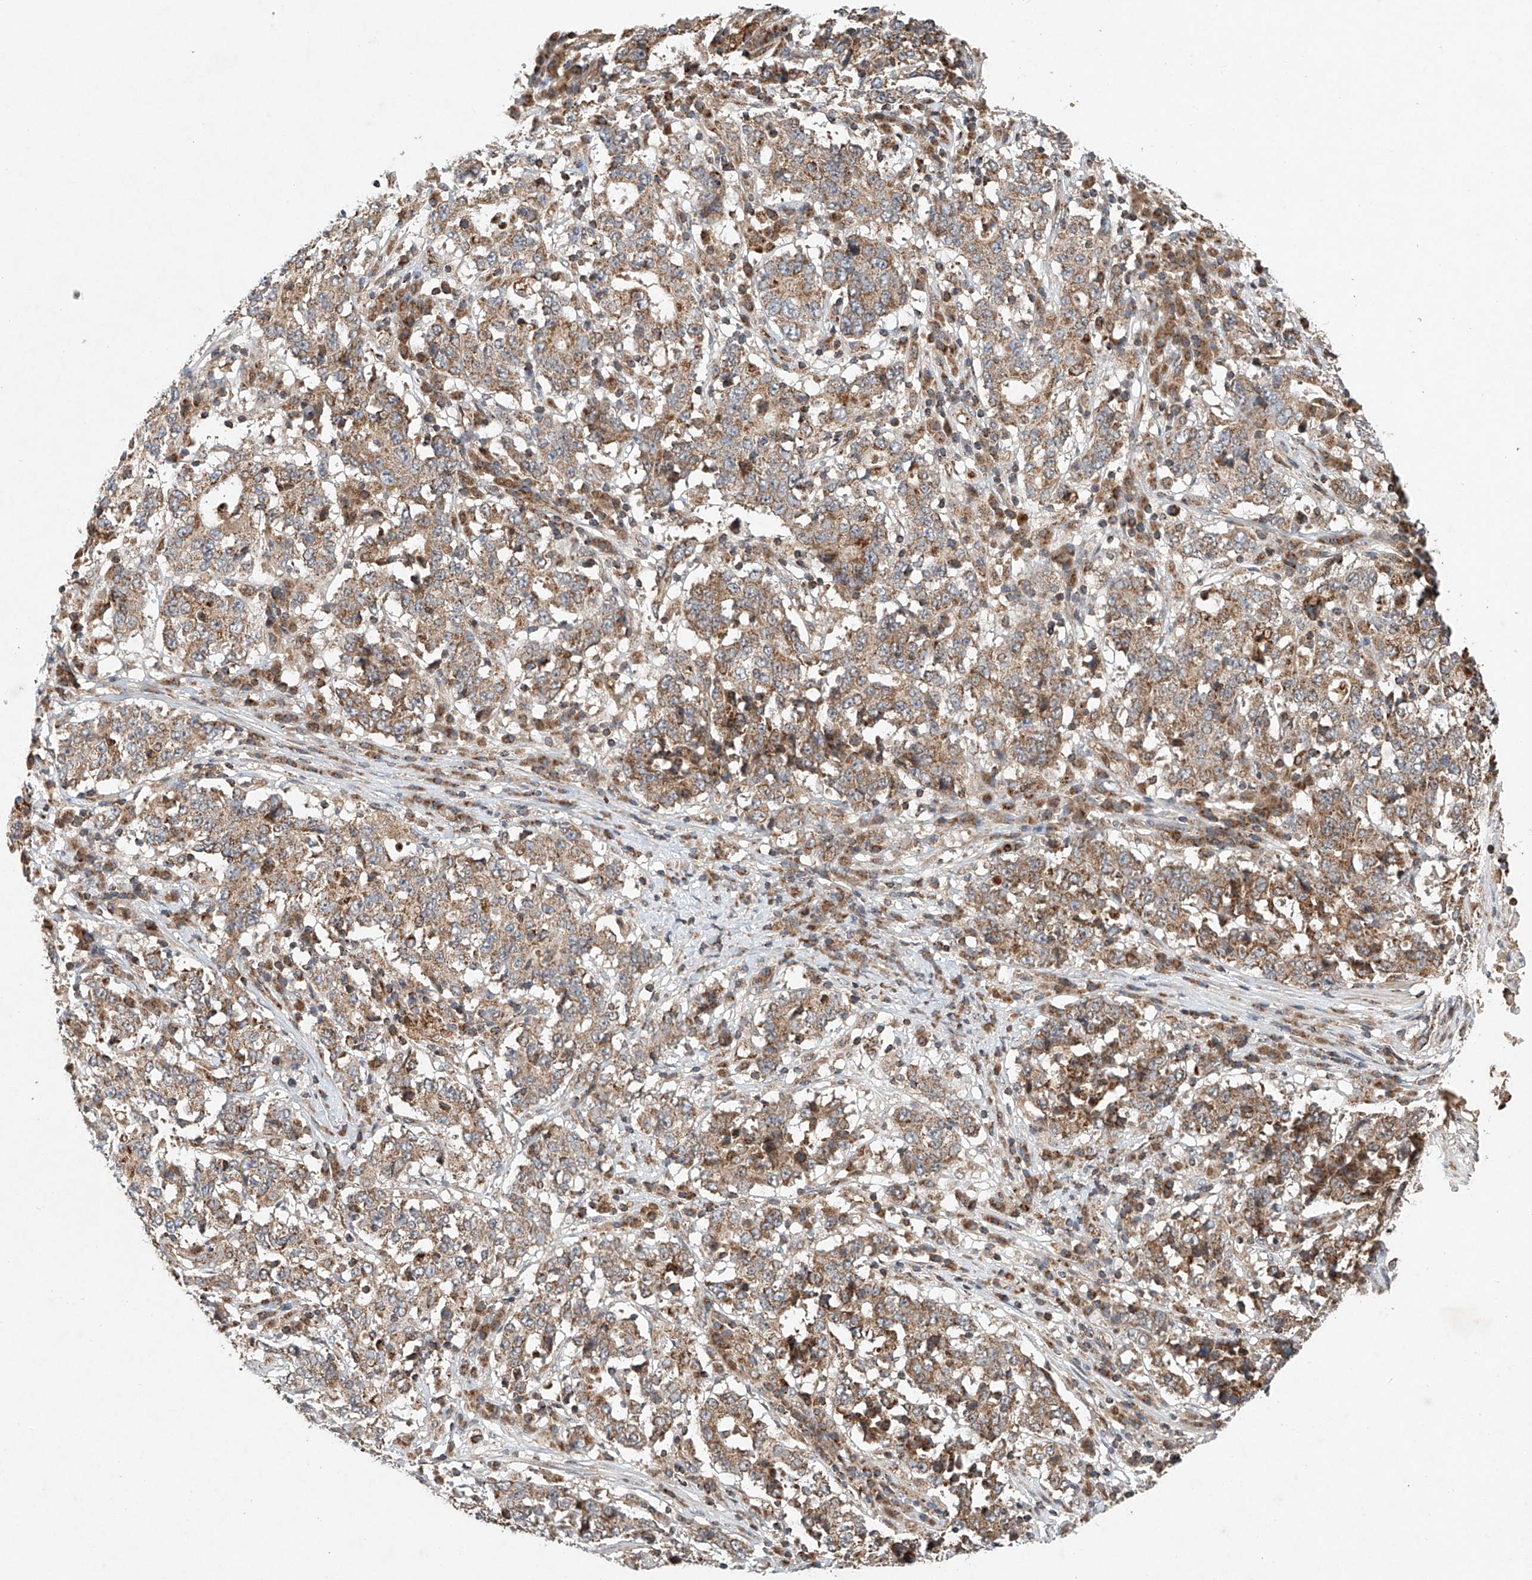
{"staining": {"intensity": "weak", "quantity": ">75%", "location": "cytoplasmic/membranous"}, "tissue": "stomach cancer", "cell_type": "Tumor cells", "image_type": "cancer", "snomed": [{"axis": "morphology", "description": "Adenocarcinoma, NOS"}, {"axis": "topography", "description": "Stomach"}], "caption": "A brown stain shows weak cytoplasmic/membranous expression of a protein in human stomach cancer tumor cells.", "gene": "DCAF11", "patient": {"sex": "male", "age": 59}}